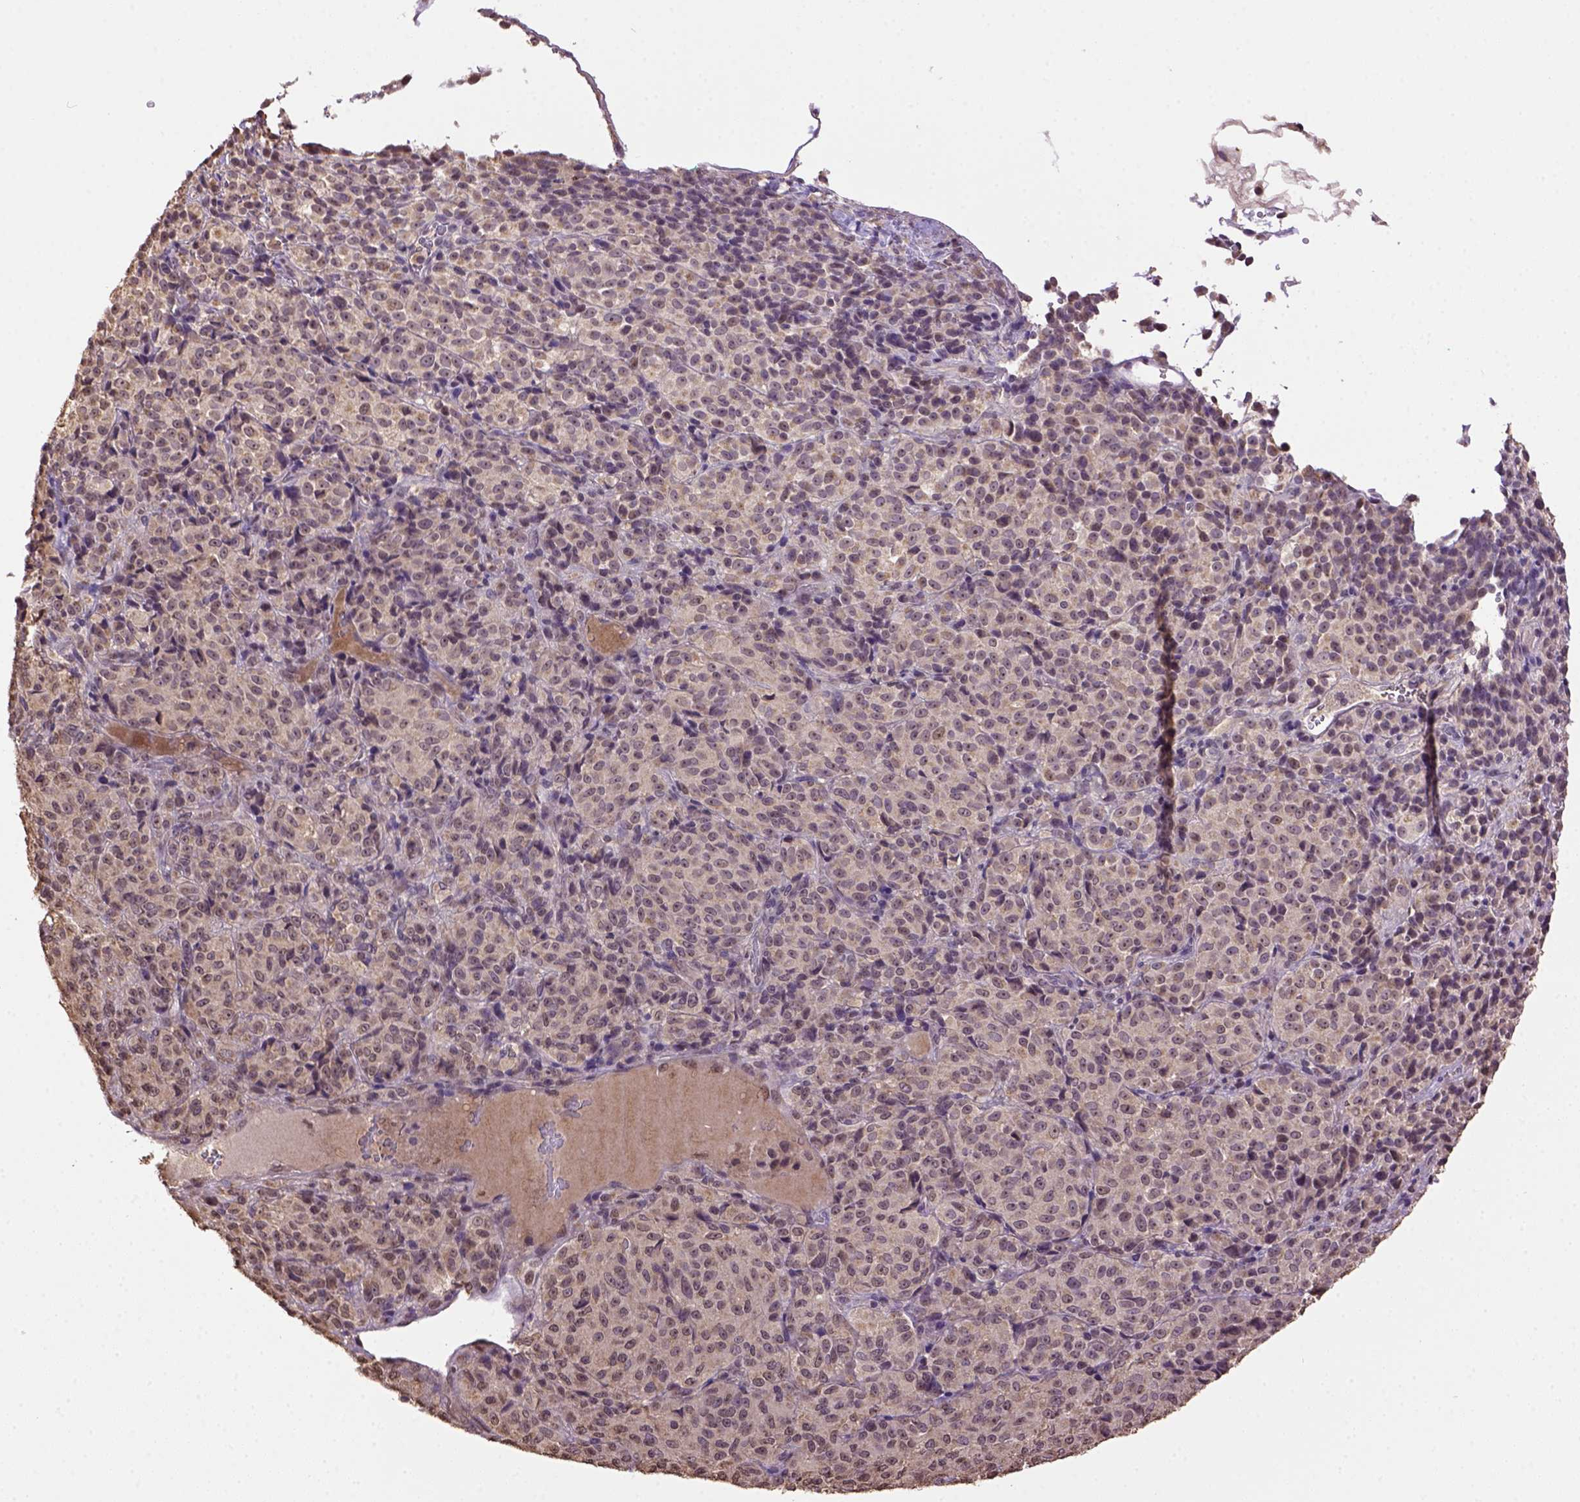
{"staining": {"intensity": "weak", "quantity": ">75%", "location": "cytoplasmic/membranous"}, "tissue": "melanoma", "cell_type": "Tumor cells", "image_type": "cancer", "snomed": [{"axis": "morphology", "description": "Malignant melanoma, Metastatic site"}, {"axis": "topography", "description": "Brain"}], "caption": "This is an image of IHC staining of malignant melanoma (metastatic site), which shows weak positivity in the cytoplasmic/membranous of tumor cells.", "gene": "WDR17", "patient": {"sex": "female", "age": 56}}